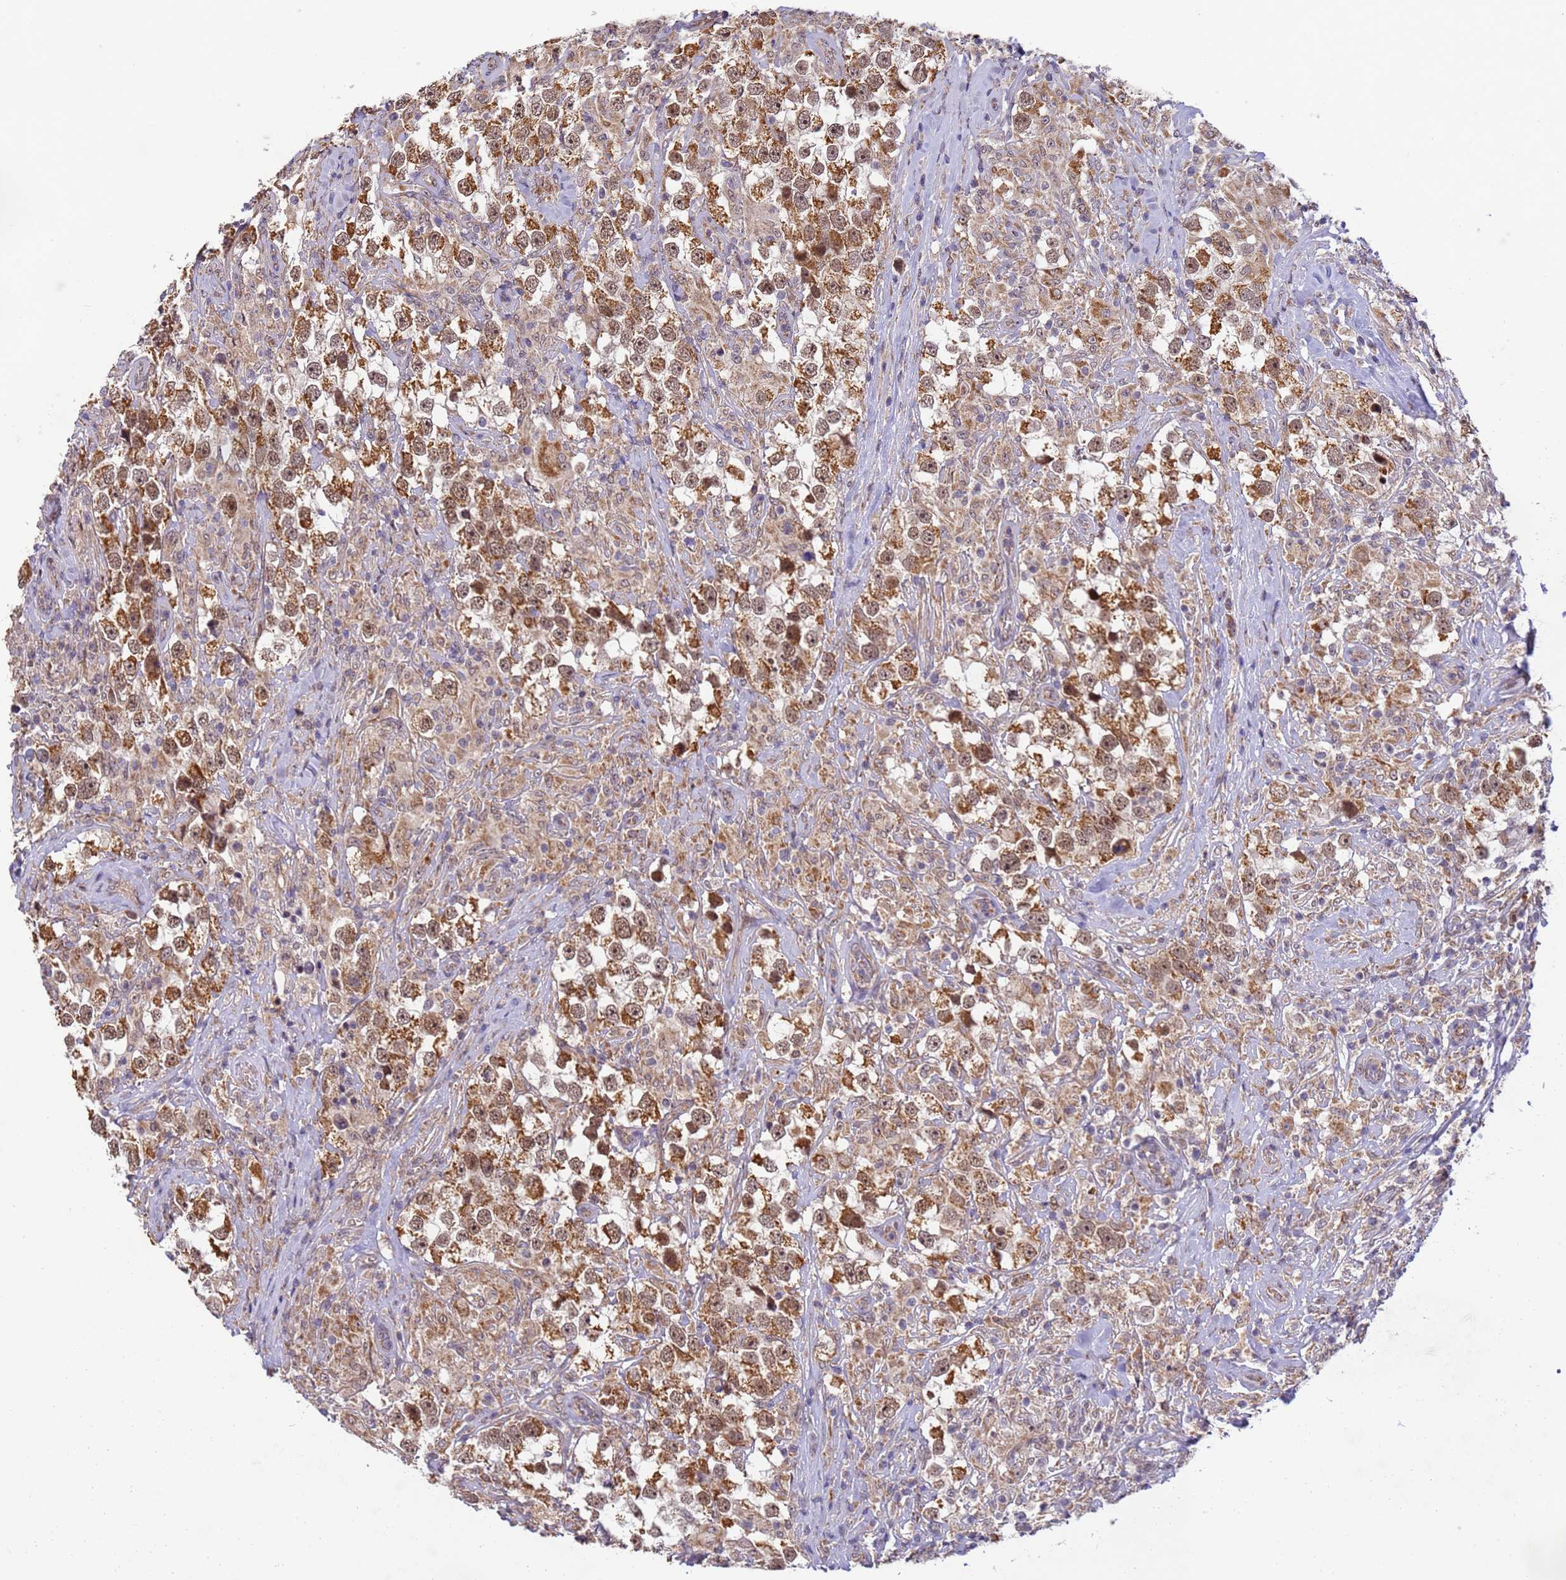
{"staining": {"intensity": "moderate", "quantity": ">75%", "location": "cytoplasmic/membranous,nuclear"}, "tissue": "testis cancer", "cell_type": "Tumor cells", "image_type": "cancer", "snomed": [{"axis": "morphology", "description": "Seminoma, NOS"}, {"axis": "topography", "description": "Testis"}], "caption": "Testis seminoma stained with IHC exhibits moderate cytoplasmic/membranous and nuclear positivity in about >75% of tumor cells.", "gene": "RAPGEF3", "patient": {"sex": "male", "age": 46}}